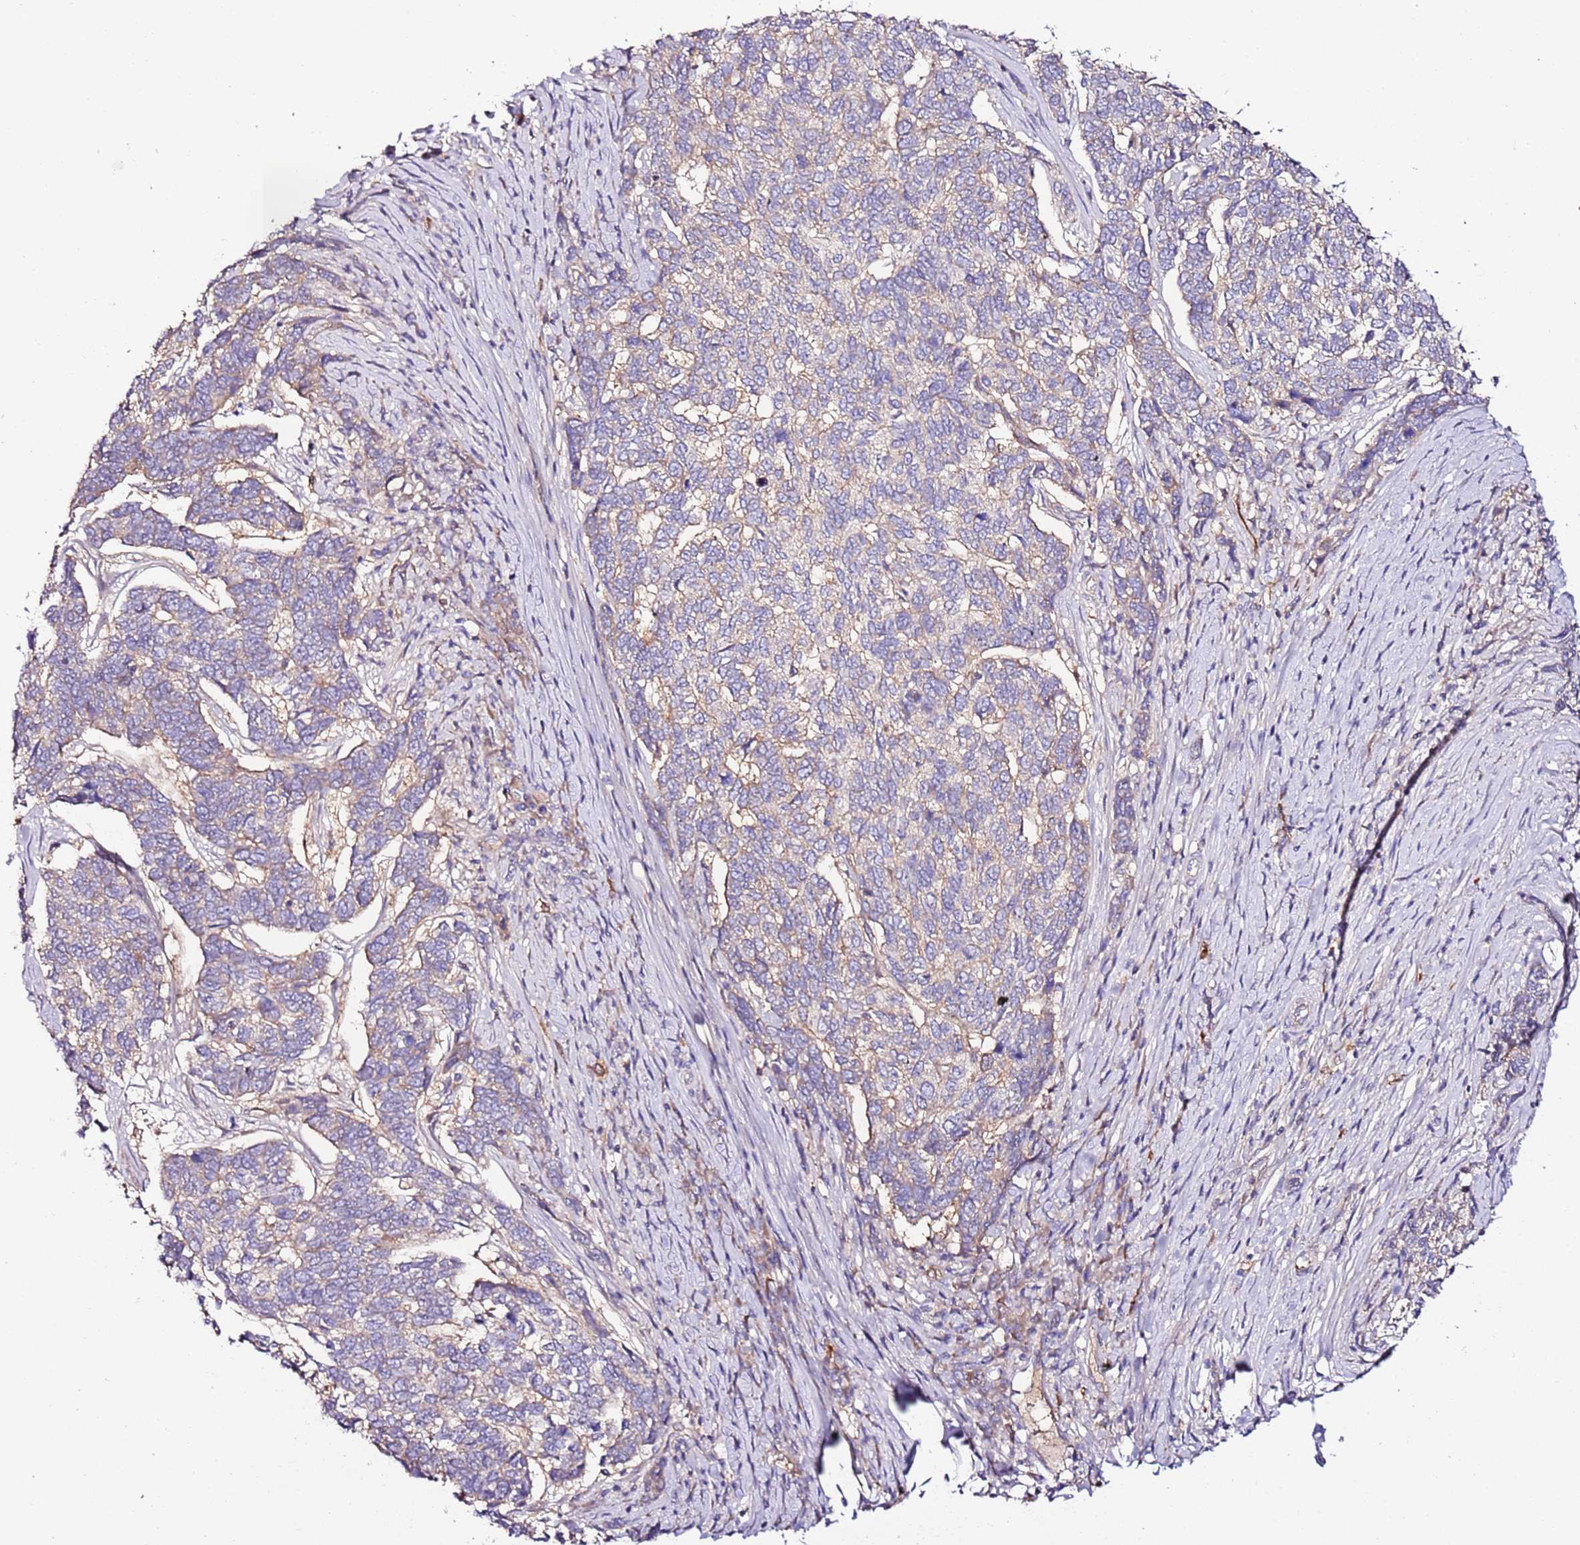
{"staining": {"intensity": "negative", "quantity": "none", "location": "none"}, "tissue": "skin cancer", "cell_type": "Tumor cells", "image_type": "cancer", "snomed": [{"axis": "morphology", "description": "Basal cell carcinoma"}, {"axis": "topography", "description": "Skin"}], "caption": "Immunohistochemistry photomicrograph of neoplastic tissue: human skin basal cell carcinoma stained with DAB (3,3'-diaminobenzidine) shows no significant protein expression in tumor cells. (Brightfield microscopy of DAB immunohistochemistry (IHC) at high magnification).", "gene": "FLVCR1", "patient": {"sex": "female", "age": 65}}